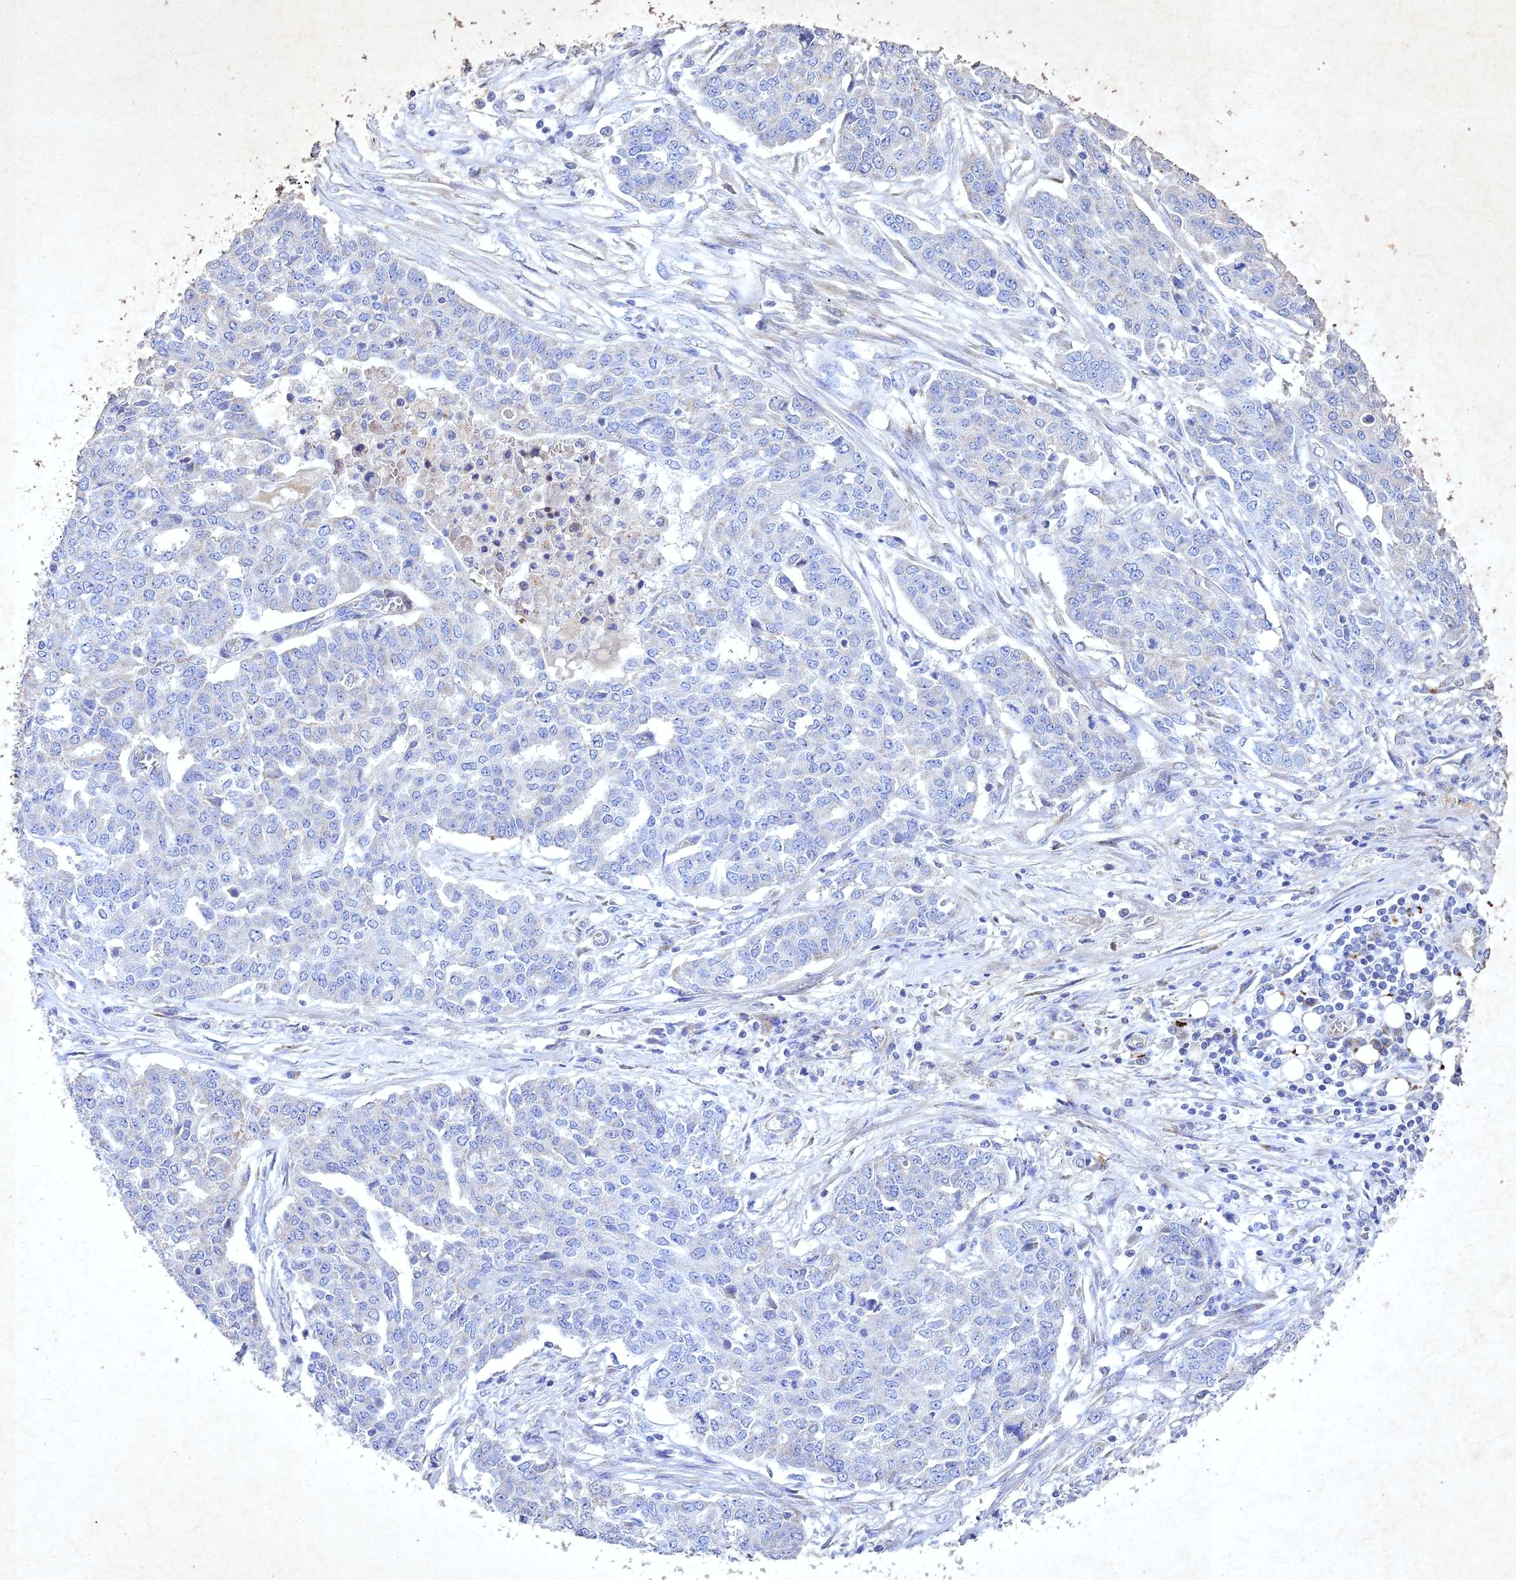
{"staining": {"intensity": "negative", "quantity": "none", "location": "none"}, "tissue": "ovarian cancer", "cell_type": "Tumor cells", "image_type": "cancer", "snomed": [{"axis": "morphology", "description": "Cystadenocarcinoma, serous, NOS"}, {"axis": "topography", "description": "Soft tissue"}, {"axis": "topography", "description": "Ovary"}], "caption": "Ovarian serous cystadenocarcinoma was stained to show a protein in brown. There is no significant positivity in tumor cells.", "gene": "NDUFV1", "patient": {"sex": "female", "age": 57}}